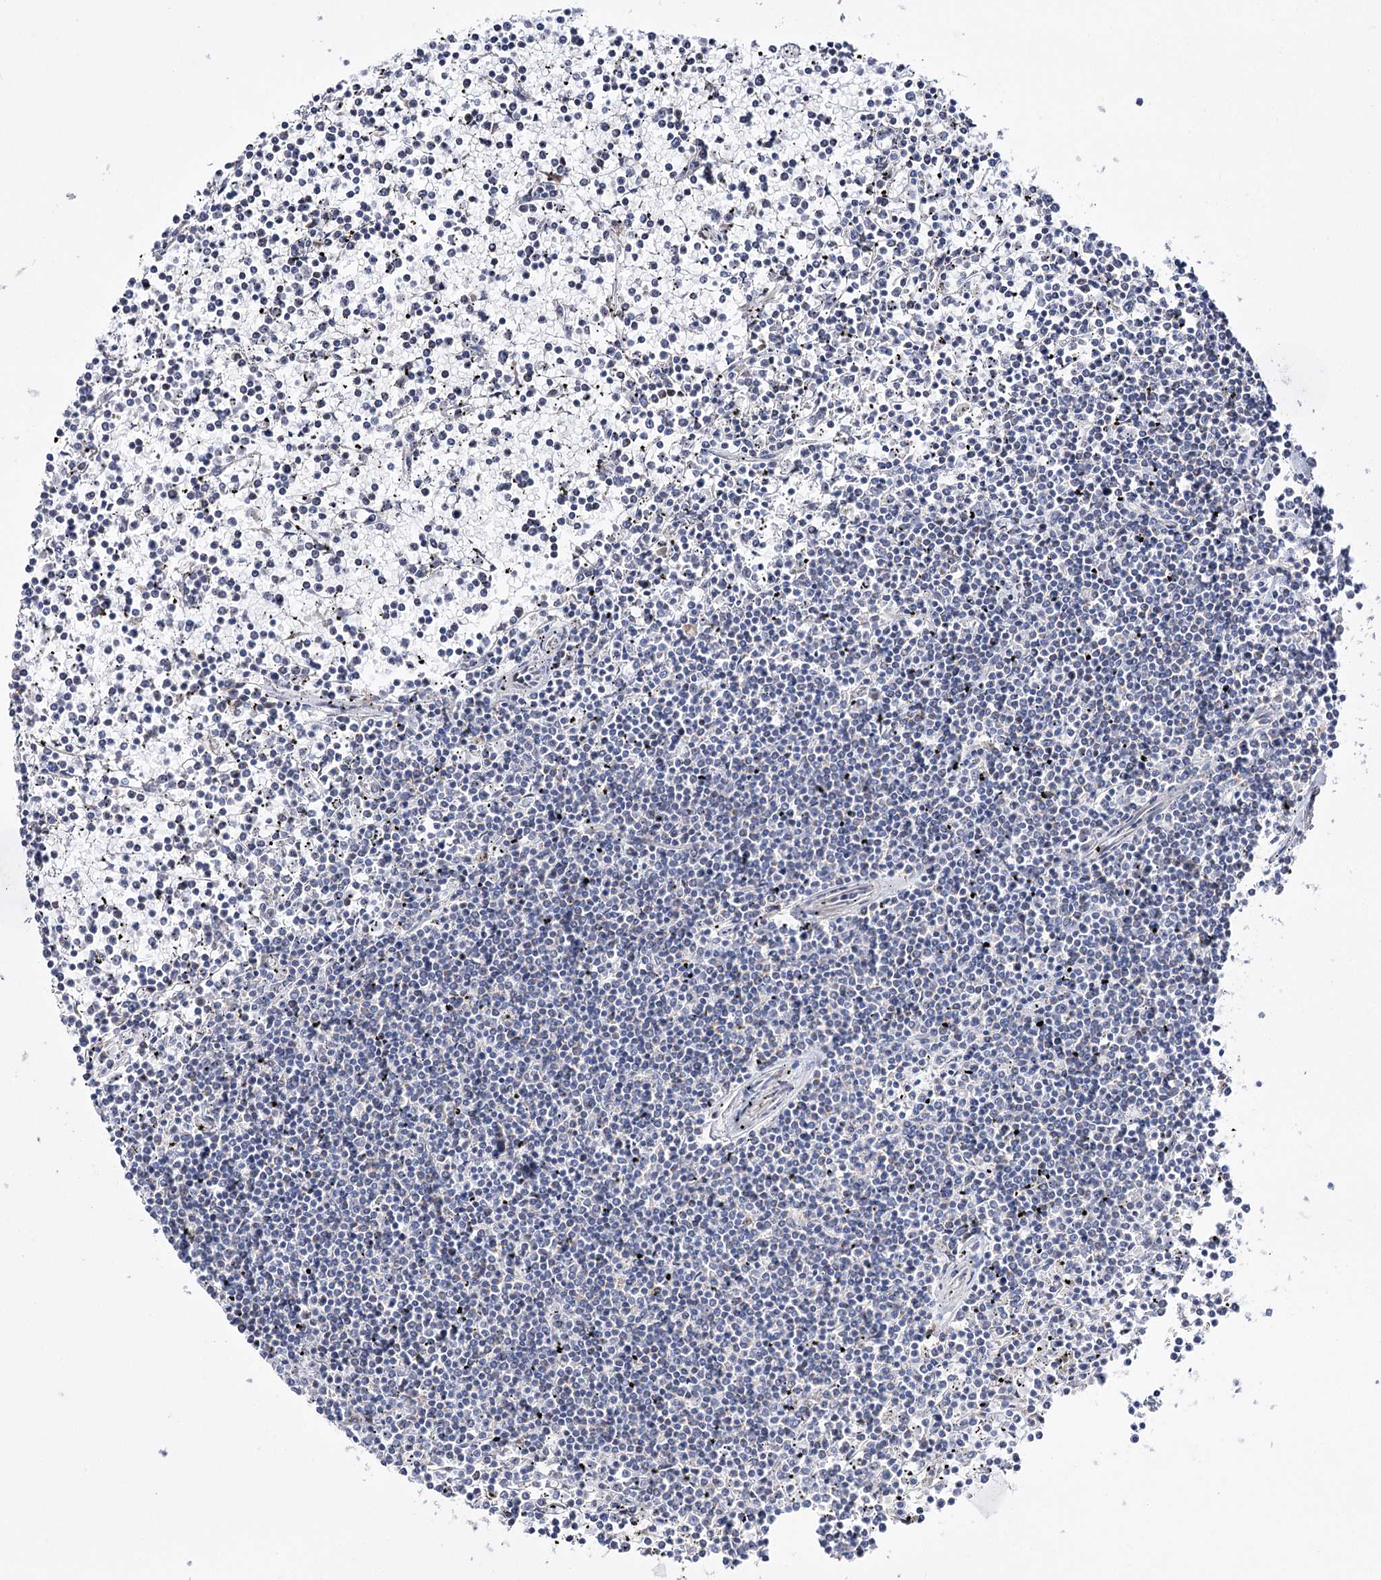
{"staining": {"intensity": "negative", "quantity": "none", "location": "none"}, "tissue": "lymphoma", "cell_type": "Tumor cells", "image_type": "cancer", "snomed": [{"axis": "morphology", "description": "Malignant lymphoma, non-Hodgkin's type, Low grade"}, {"axis": "topography", "description": "Spleen"}], "caption": "This is an IHC photomicrograph of lymphoma. There is no positivity in tumor cells.", "gene": "METTL5", "patient": {"sex": "female", "age": 19}}